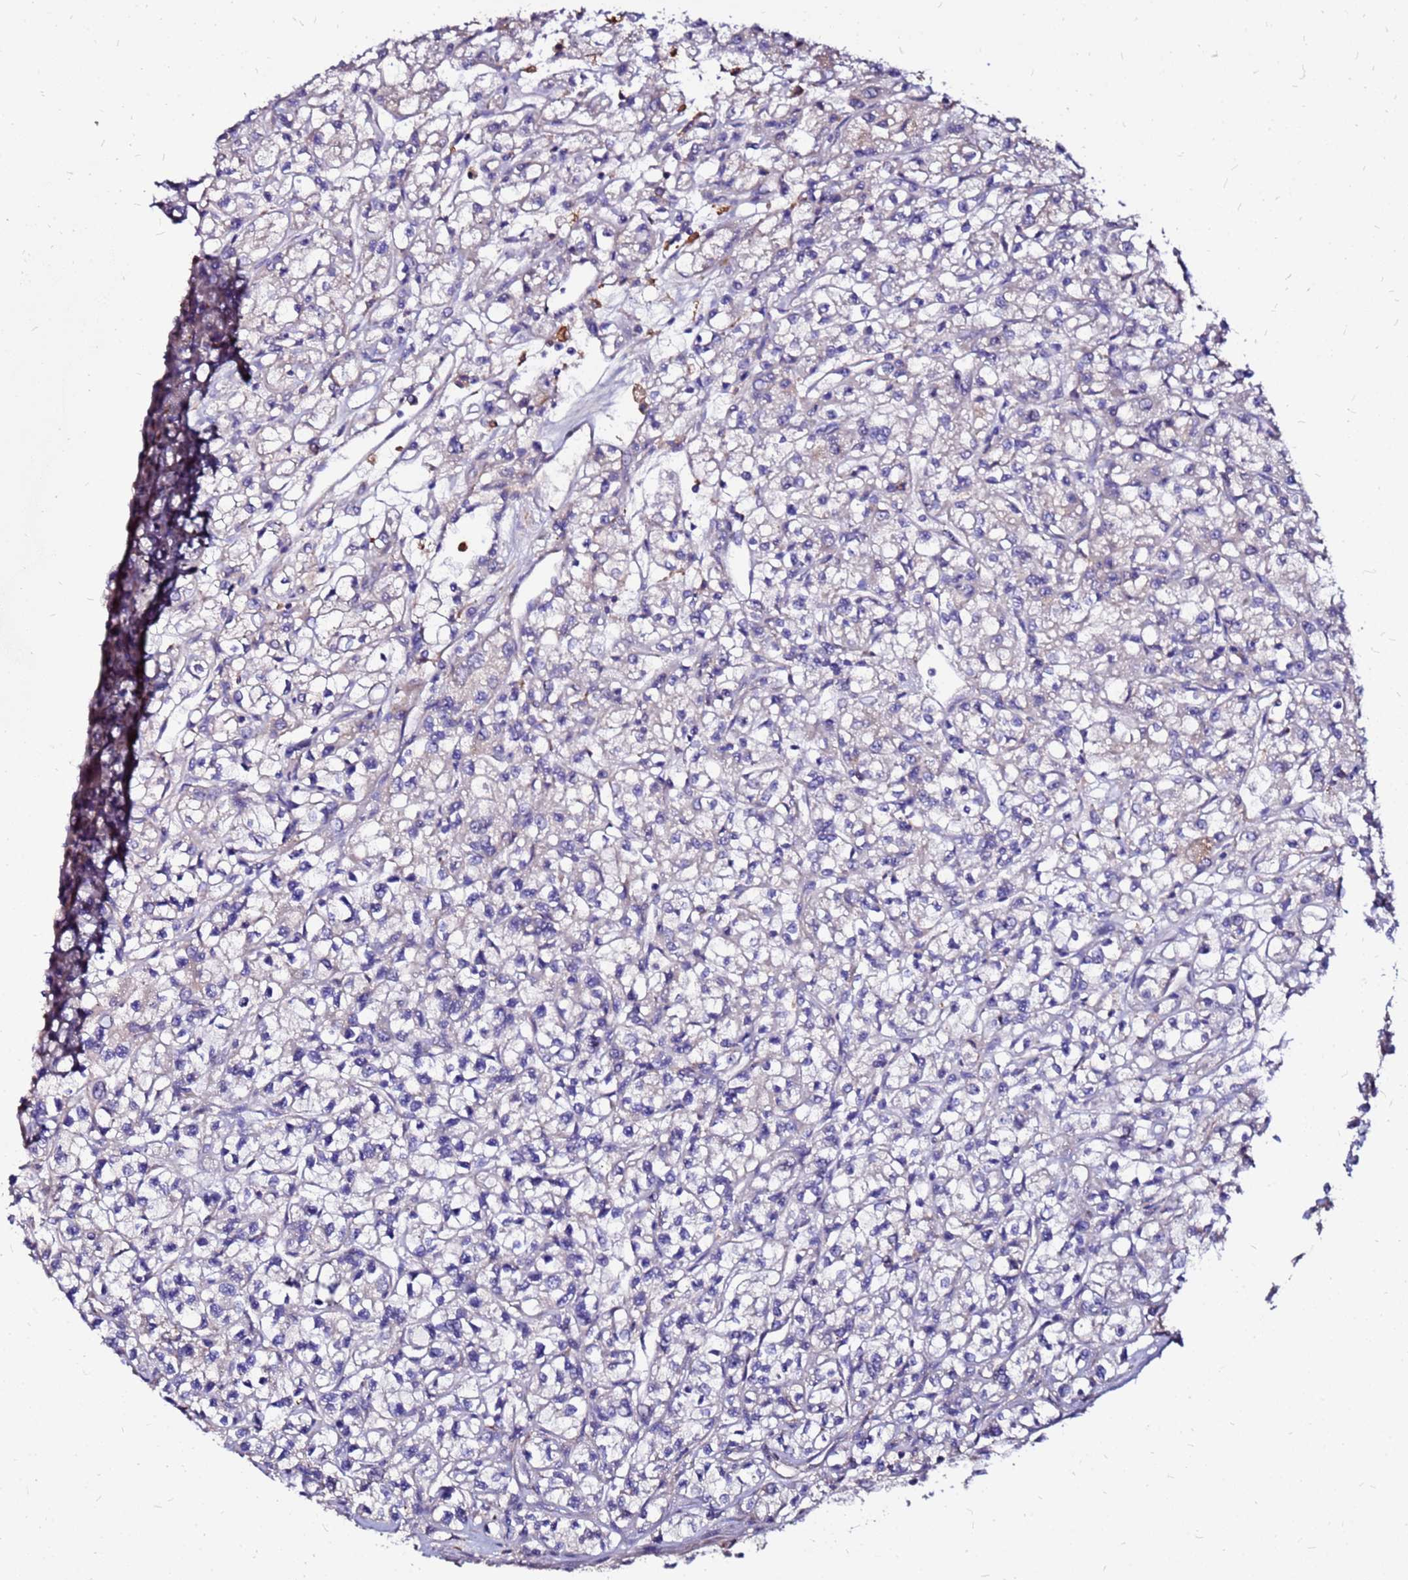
{"staining": {"intensity": "negative", "quantity": "none", "location": "none"}, "tissue": "renal cancer", "cell_type": "Tumor cells", "image_type": "cancer", "snomed": [{"axis": "morphology", "description": "Adenocarcinoma, NOS"}, {"axis": "topography", "description": "Kidney"}], "caption": "An immunohistochemistry (IHC) photomicrograph of adenocarcinoma (renal) is shown. There is no staining in tumor cells of adenocarcinoma (renal). The staining was performed using DAB (3,3'-diaminobenzidine) to visualize the protein expression in brown, while the nuclei were stained in blue with hematoxylin (Magnification: 20x).", "gene": "ARHGEF5", "patient": {"sex": "female", "age": 59}}